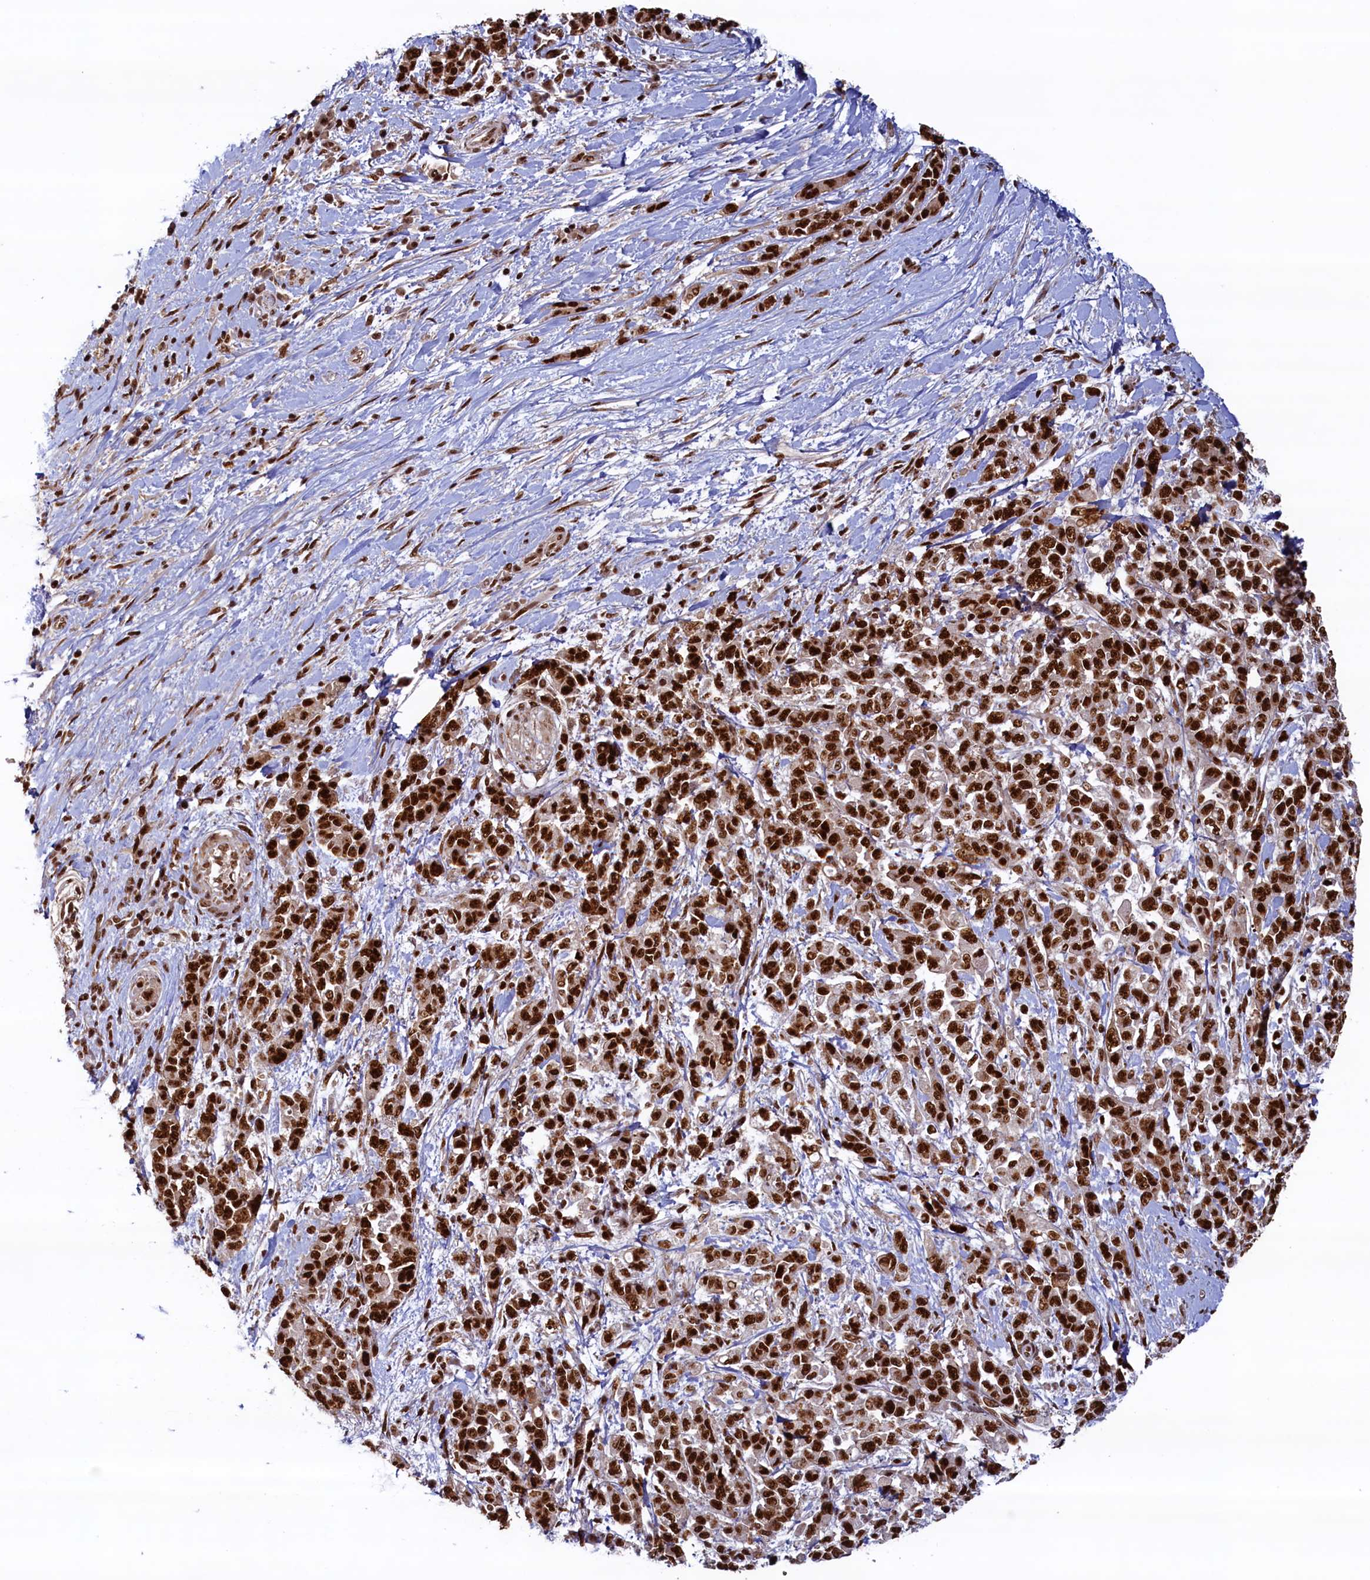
{"staining": {"intensity": "strong", "quantity": ">75%", "location": "nuclear"}, "tissue": "pancreatic cancer", "cell_type": "Tumor cells", "image_type": "cancer", "snomed": [{"axis": "morphology", "description": "Normal tissue, NOS"}, {"axis": "morphology", "description": "Adenocarcinoma, NOS"}, {"axis": "topography", "description": "Pancreas"}], "caption": "The micrograph demonstrates immunohistochemical staining of pancreatic adenocarcinoma. There is strong nuclear staining is present in about >75% of tumor cells.", "gene": "ZC3H18", "patient": {"sex": "female", "age": 64}}